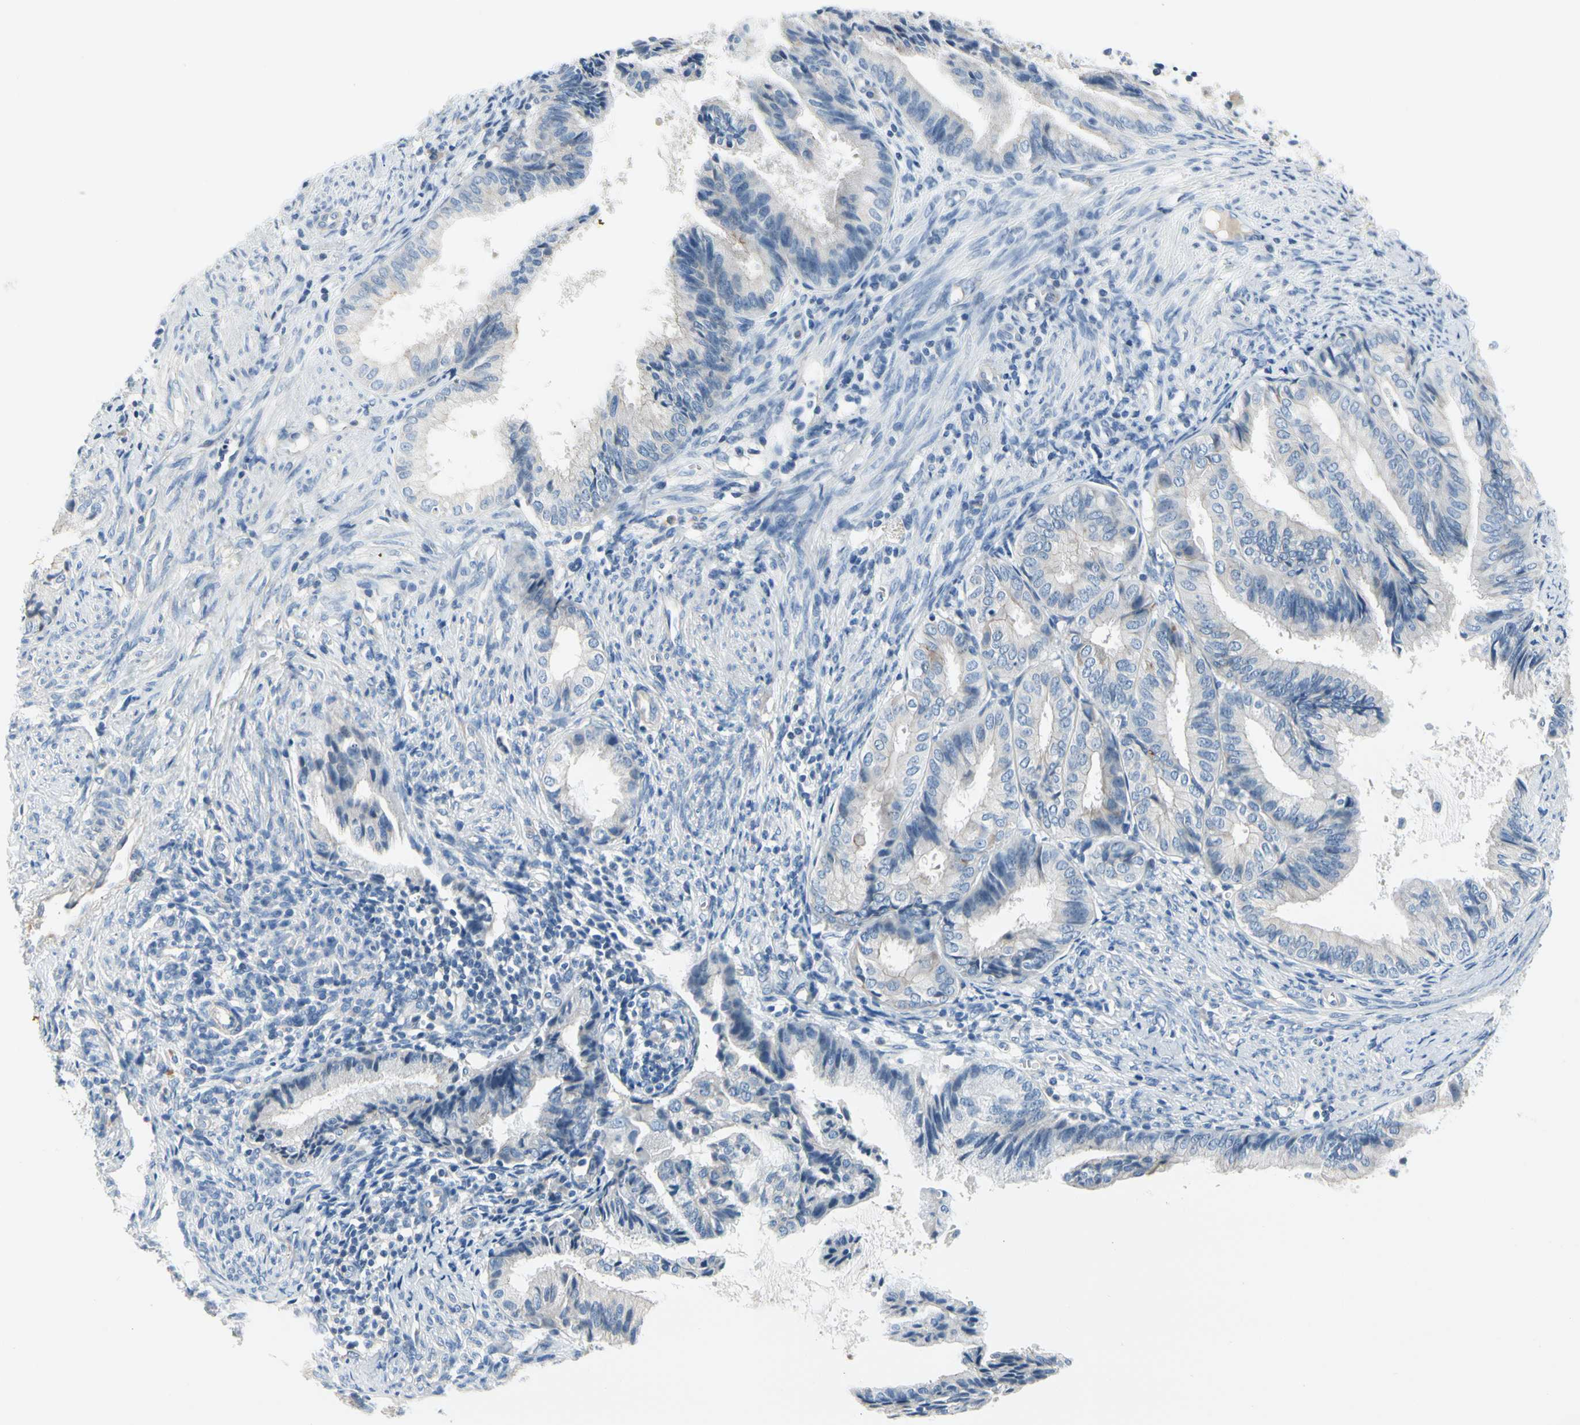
{"staining": {"intensity": "negative", "quantity": "none", "location": "none"}, "tissue": "endometrial cancer", "cell_type": "Tumor cells", "image_type": "cancer", "snomed": [{"axis": "morphology", "description": "Adenocarcinoma, NOS"}, {"axis": "topography", "description": "Endometrium"}], "caption": "Tumor cells are negative for protein expression in human endometrial cancer (adenocarcinoma).", "gene": "CA14", "patient": {"sex": "female", "age": 86}}